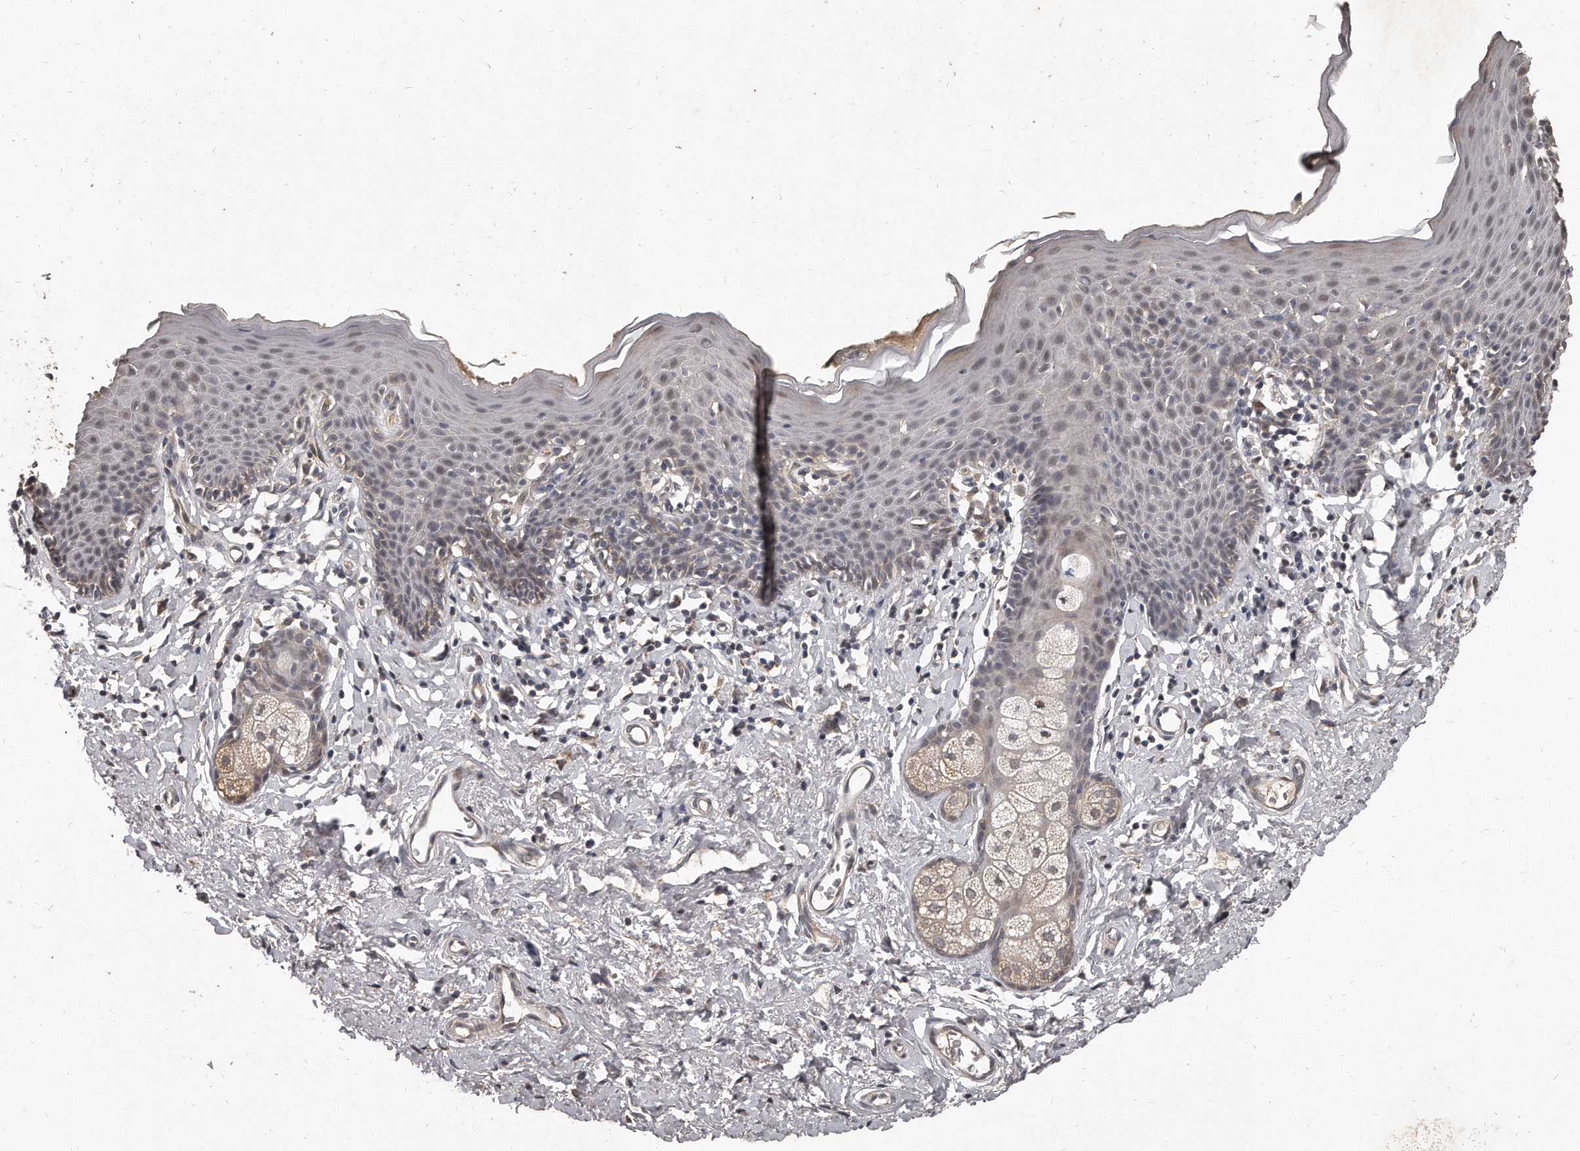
{"staining": {"intensity": "weak", "quantity": "<25%", "location": "cytoplasmic/membranous"}, "tissue": "skin", "cell_type": "Epidermal cells", "image_type": "normal", "snomed": [{"axis": "morphology", "description": "Normal tissue, NOS"}, {"axis": "topography", "description": "Vulva"}], "caption": "Epidermal cells show no significant protein expression in unremarkable skin. (DAB immunohistochemistry (IHC), high magnification).", "gene": "GRB10", "patient": {"sex": "female", "age": 66}}